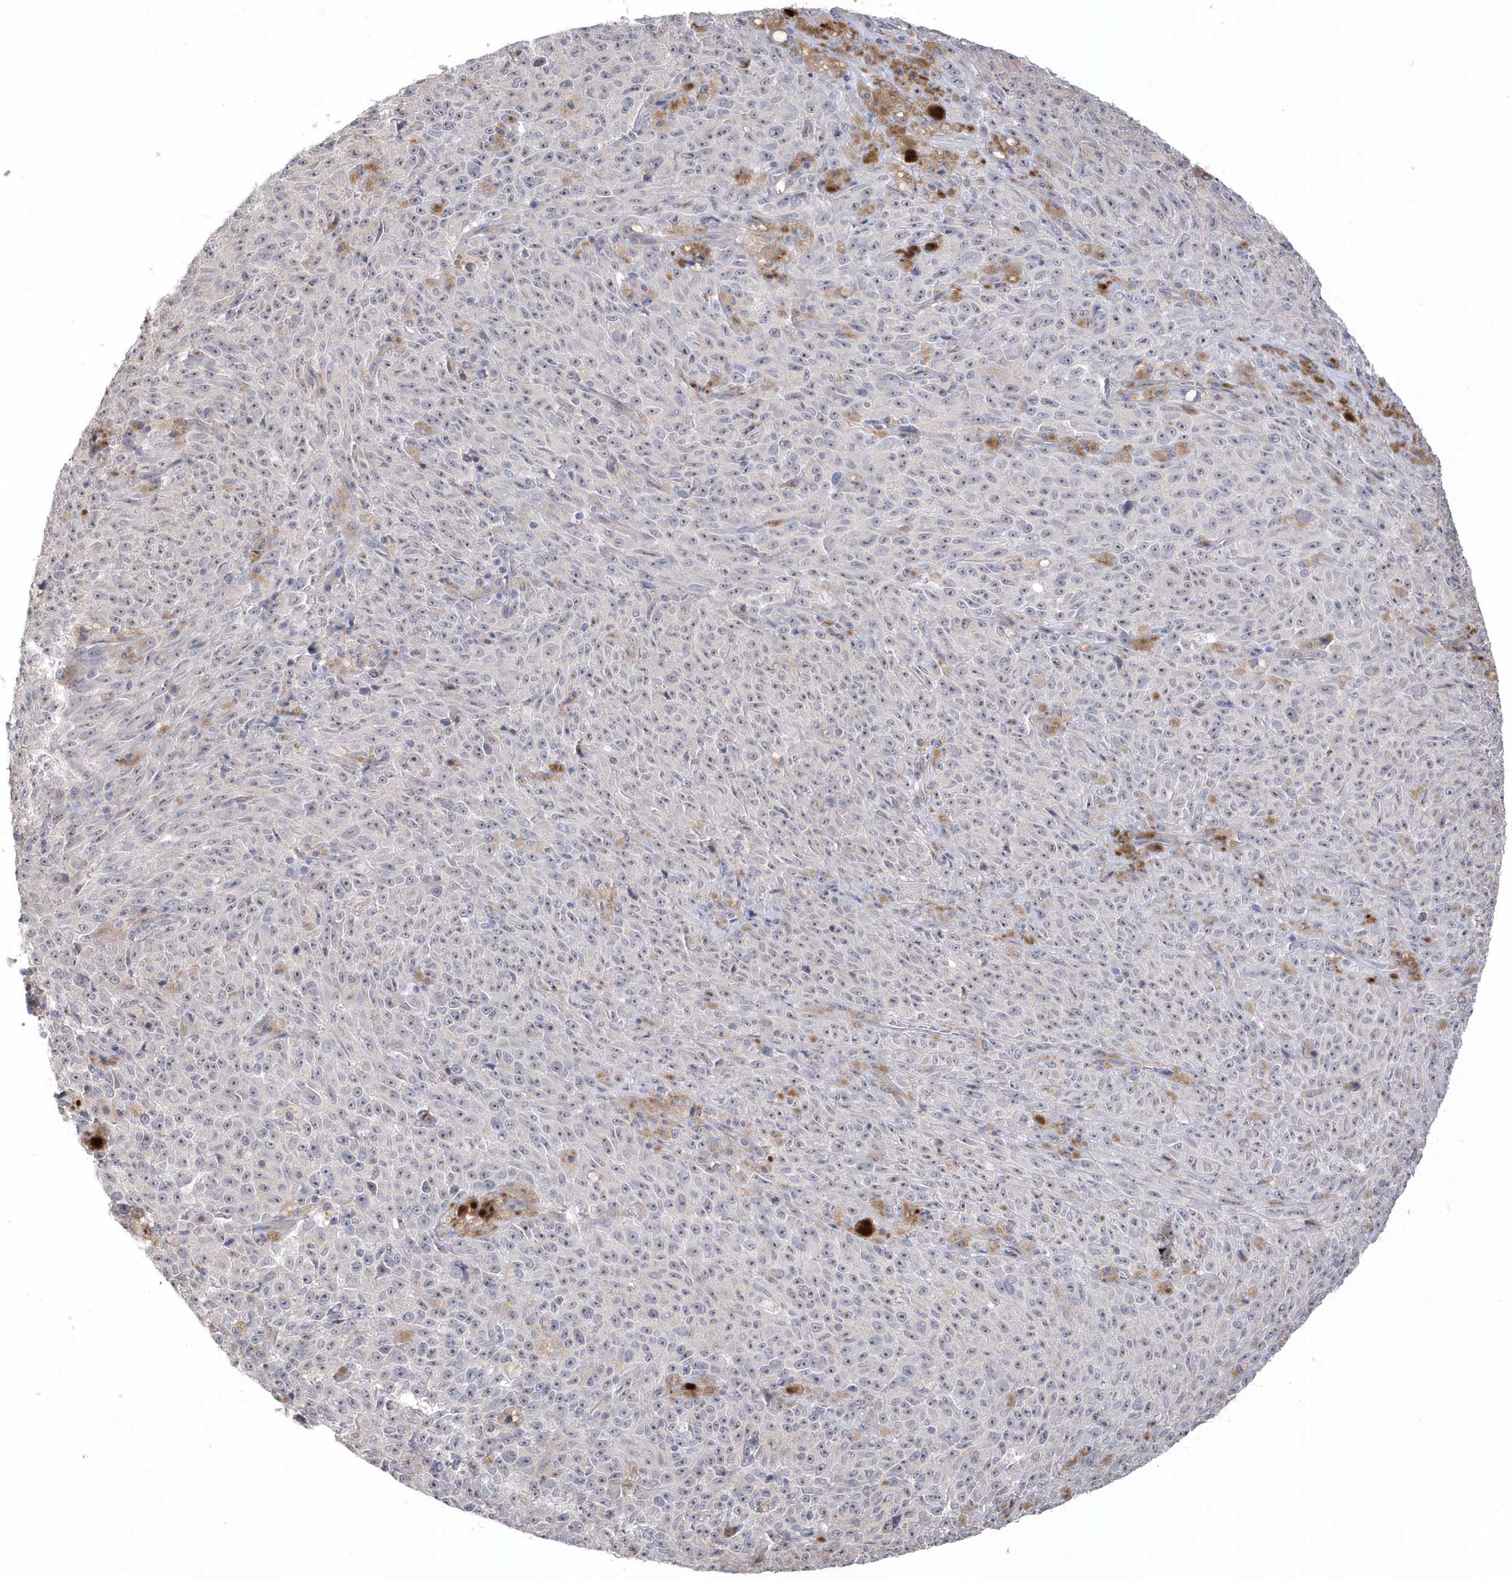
{"staining": {"intensity": "negative", "quantity": "none", "location": "none"}, "tissue": "melanoma", "cell_type": "Tumor cells", "image_type": "cancer", "snomed": [{"axis": "morphology", "description": "Malignant melanoma, NOS"}, {"axis": "topography", "description": "Skin"}], "caption": "This is an immunohistochemistry histopathology image of human melanoma. There is no expression in tumor cells.", "gene": "GTPBP6", "patient": {"sex": "female", "age": 82}}